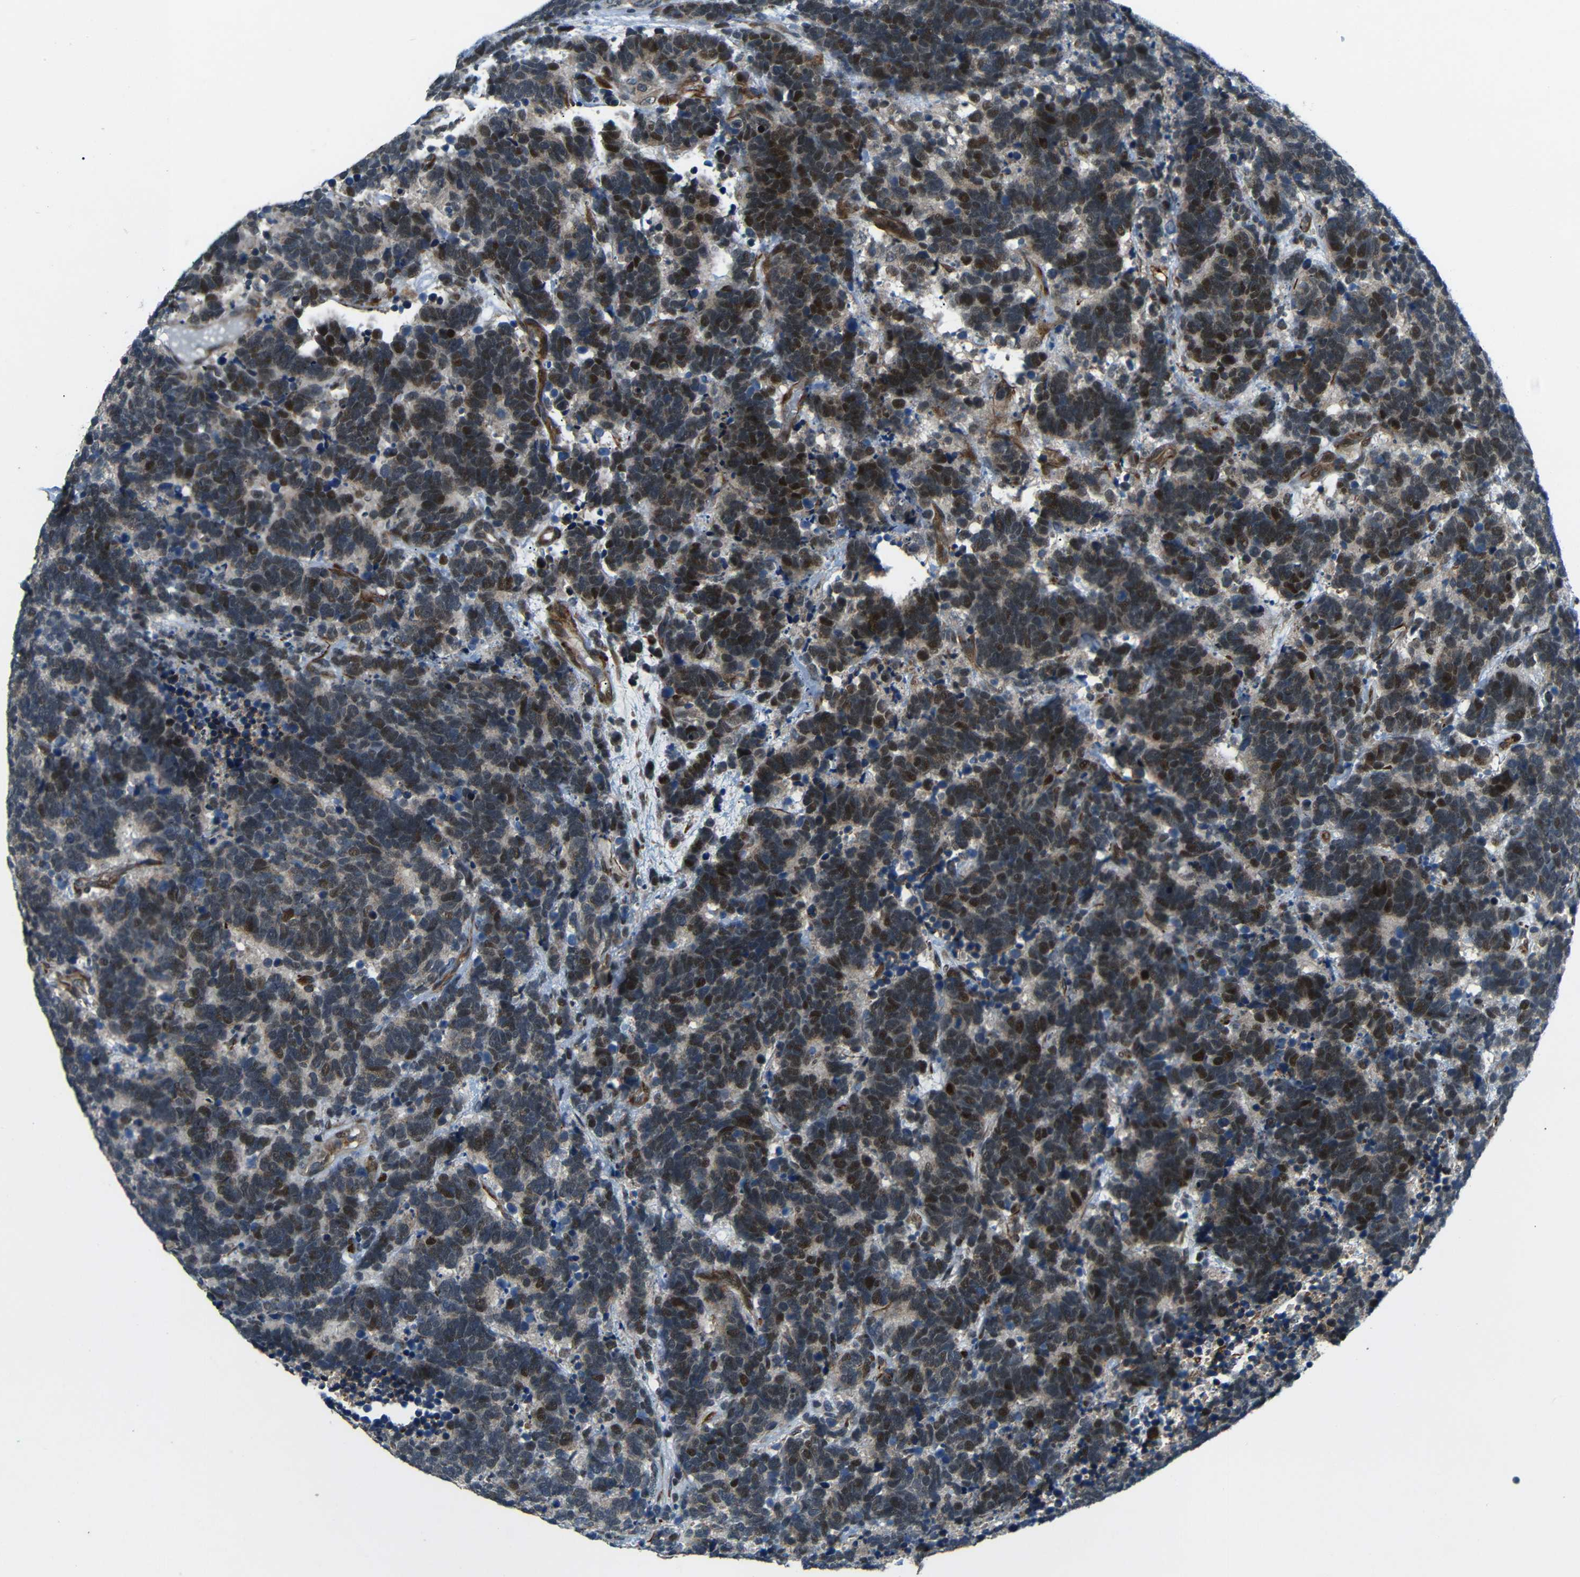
{"staining": {"intensity": "strong", "quantity": "25%-75%", "location": "nuclear"}, "tissue": "carcinoid", "cell_type": "Tumor cells", "image_type": "cancer", "snomed": [{"axis": "morphology", "description": "Carcinoma, NOS"}, {"axis": "morphology", "description": "Carcinoid, malignant, NOS"}, {"axis": "topography", "description": "Urinary bladder"}], "caption": "This is a histology image of IHC staining of carcinoid, which shows strong staining in the nuclear of tumor cells.", "gene": "SYDE1", "patient": {"sex": "male", "age": 57}}